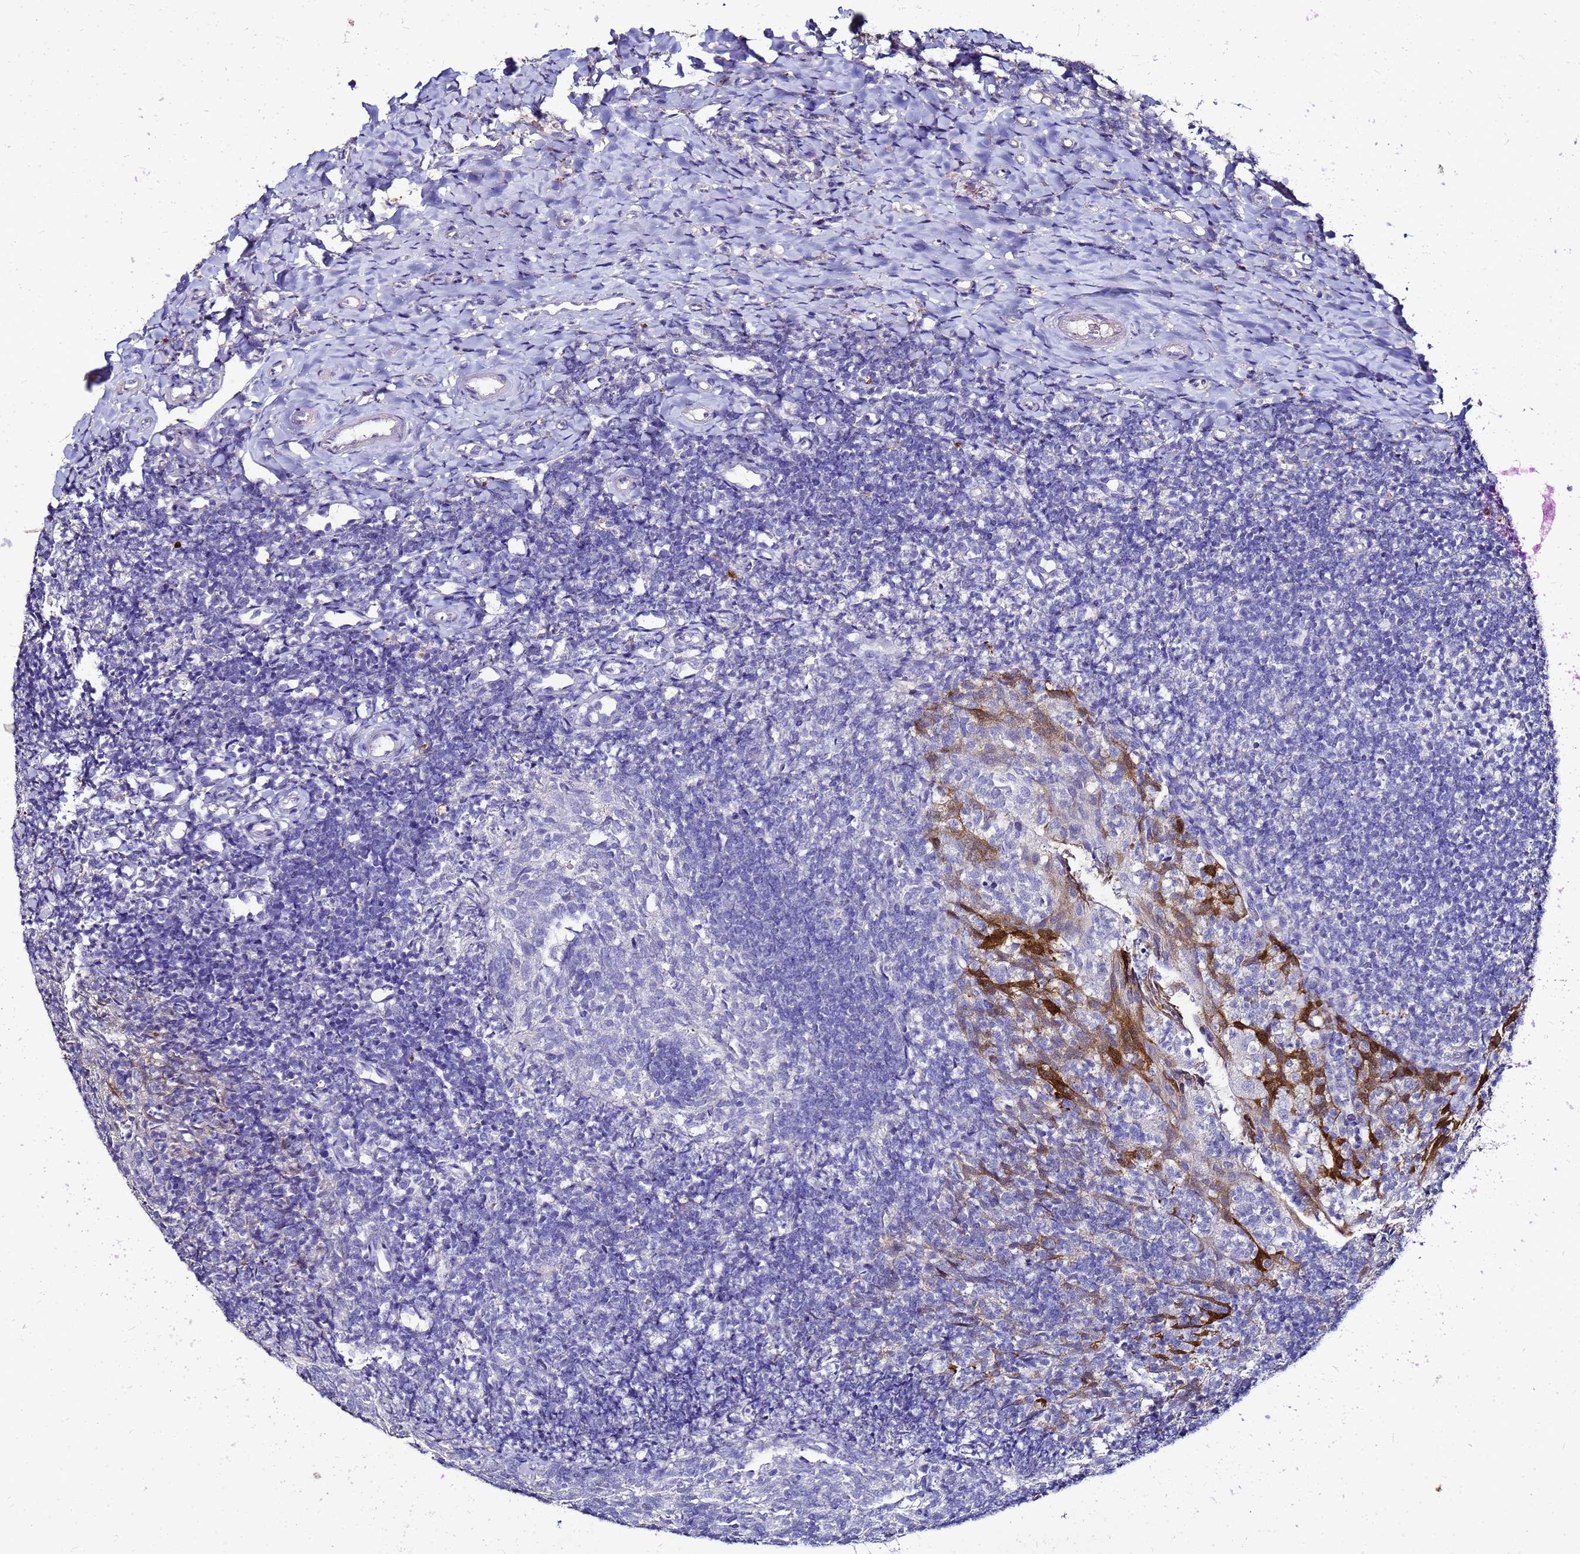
{"staining": {"intensity": "negative", "quantity": "none", "location": "none"}, "tissue": "tonsil", "cell_type": "Germinal center cells", "image_type": "normal", "snomed": [{"axis": "morphology", "description": "Normal tissue, NOS"}, {"axis": "topography", "description": "Tonsil"}], "caption": "Immunohistochemistry histopathology image of benign tonsil: human tonsil stained with DAB (3,3'-diaminobenzidine) exhibits no significant protein staining in germinal center cells.", "gene": "S100A2", "patient": {"sex": "female", "age": 10}}